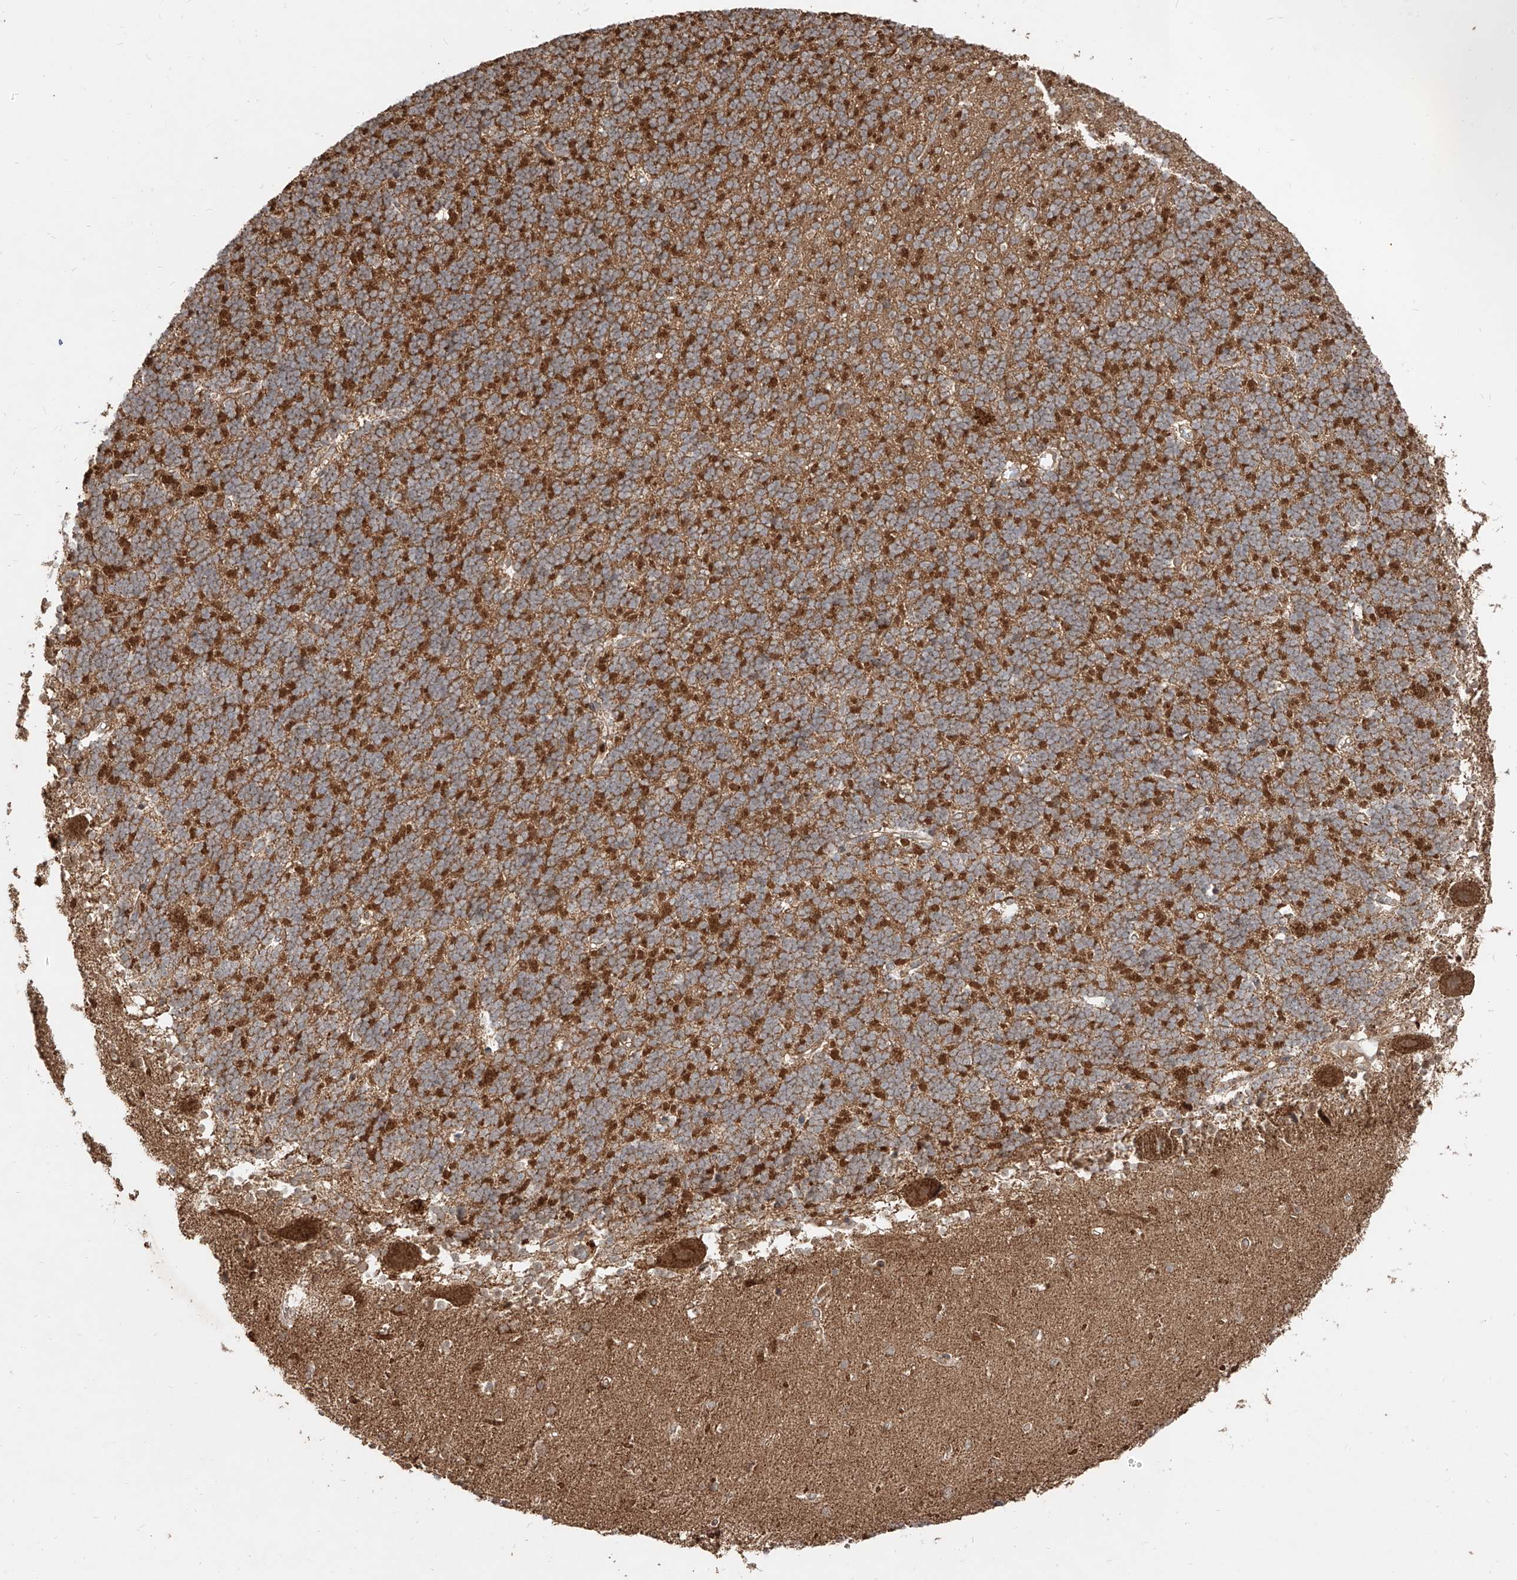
{"staining": {"intensity": "strong", "quantity": "25%-75%", "location": "cytoplasmic/membranous"}, "tissue": "cerebellum", "cell_type": "Cells in granular layer", "image_type": "normal", "snomed": [{"axis": "morphology", "description": "Normal tissue, NOS"}, {"axis": "topography", "description": "Cerebellum"}], "caption": "Immunohistochemistry (IHC) of unremarkable cerebellum reveals high levels of strong cytoplasmic/membranous expression in approximately 25%-75% of cells in granular layer.", "gene": "AIM2", "patient": {"sex": "male", "age": 37}}